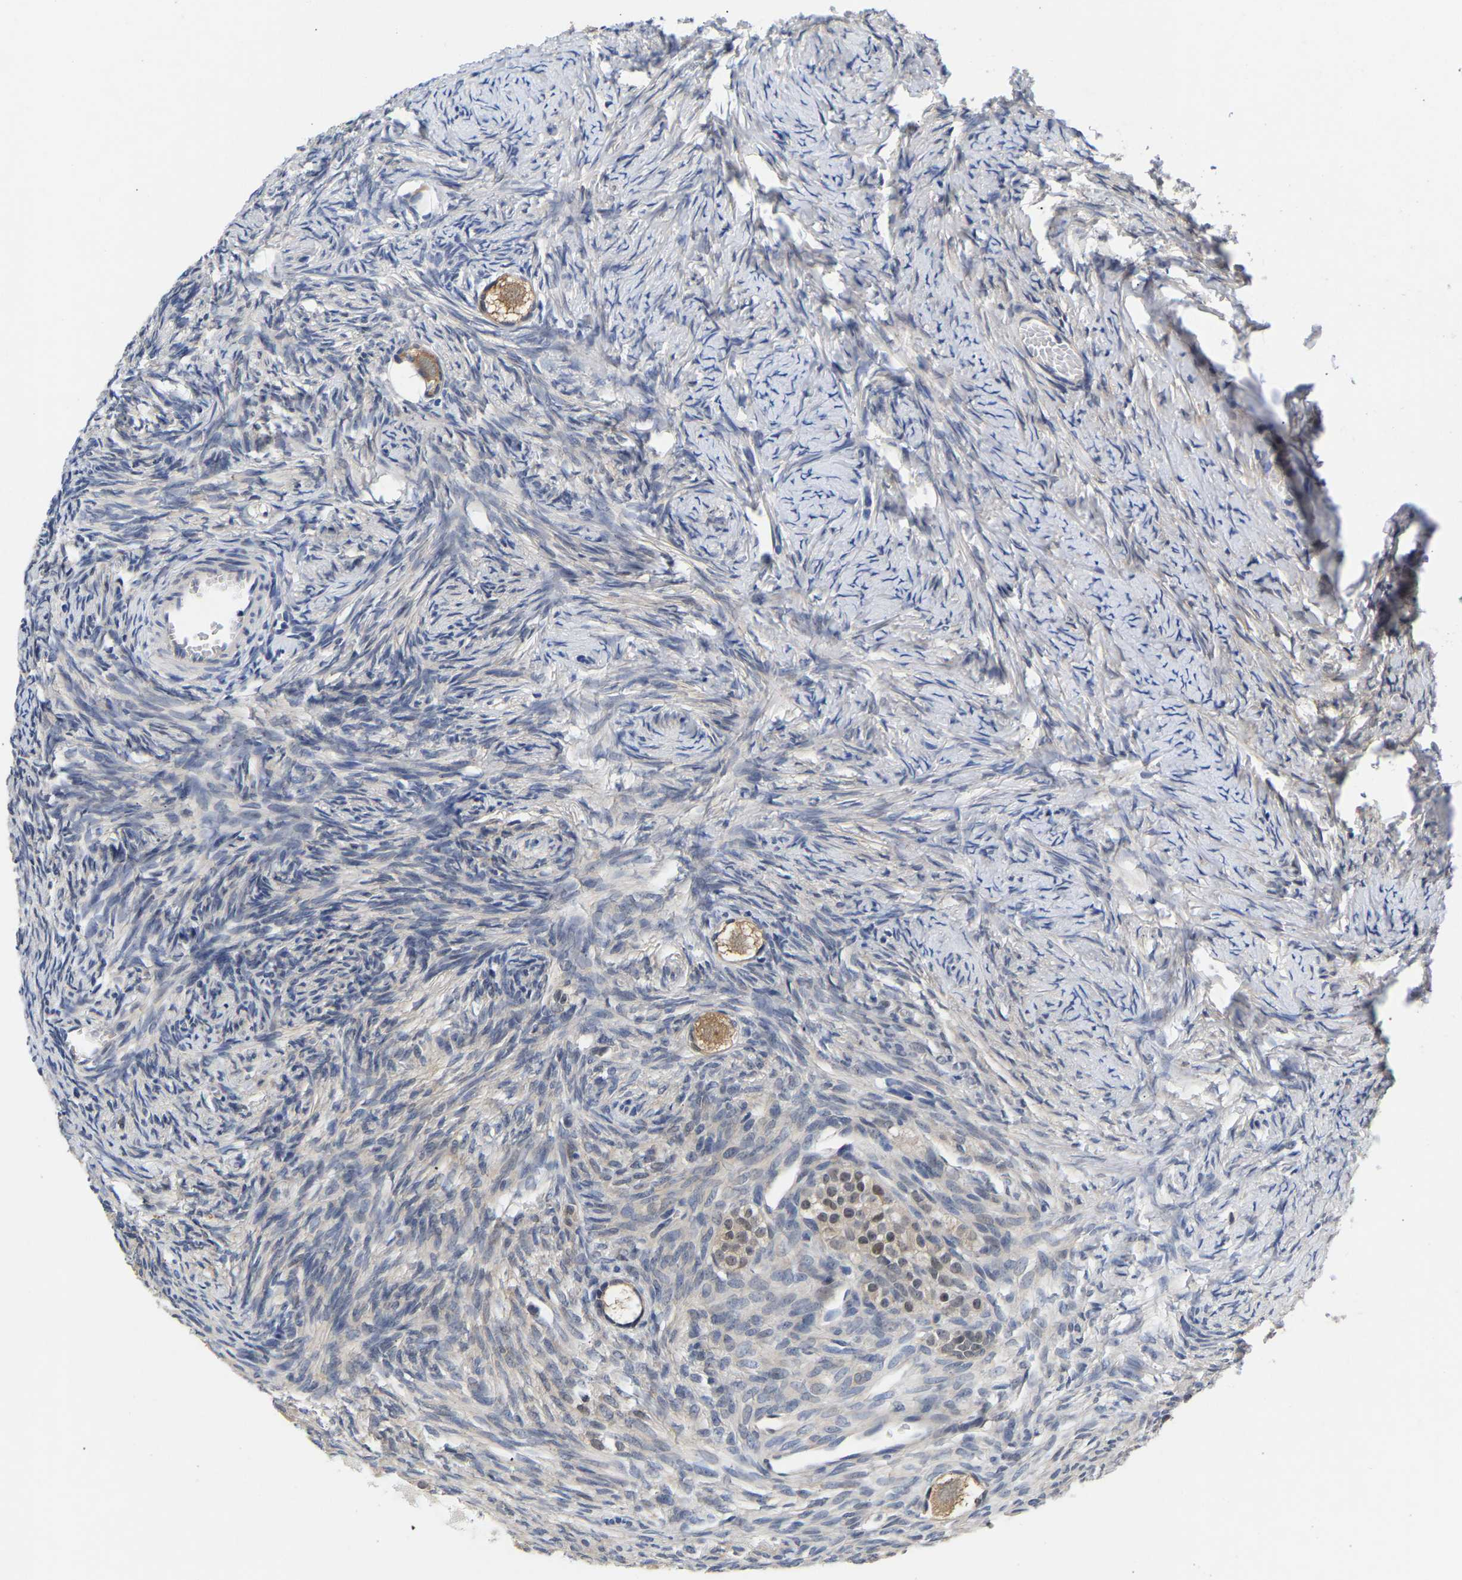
{"staining": {"intensity": "weak", "quantity": ">75%", "location": "cytoplasmic/membranous"}, "tissue": "ovary", "cell_type": "Follicle cells", "image_type": "normal", "snomed": [{"axis": "morphology", "description": "Normal tissue, NOS"}, {"axis": "topography", "description": "Ovary"}], "caption": "Normal ovary reveals weak cytoplasmic/membranous positivity in approximately >75% of follicle cells Ihc stains the protein of interest in brown and the nuclei are stained blue..", "gene": "CCDC6", "patient": {"sex": "female", "age": 27}}